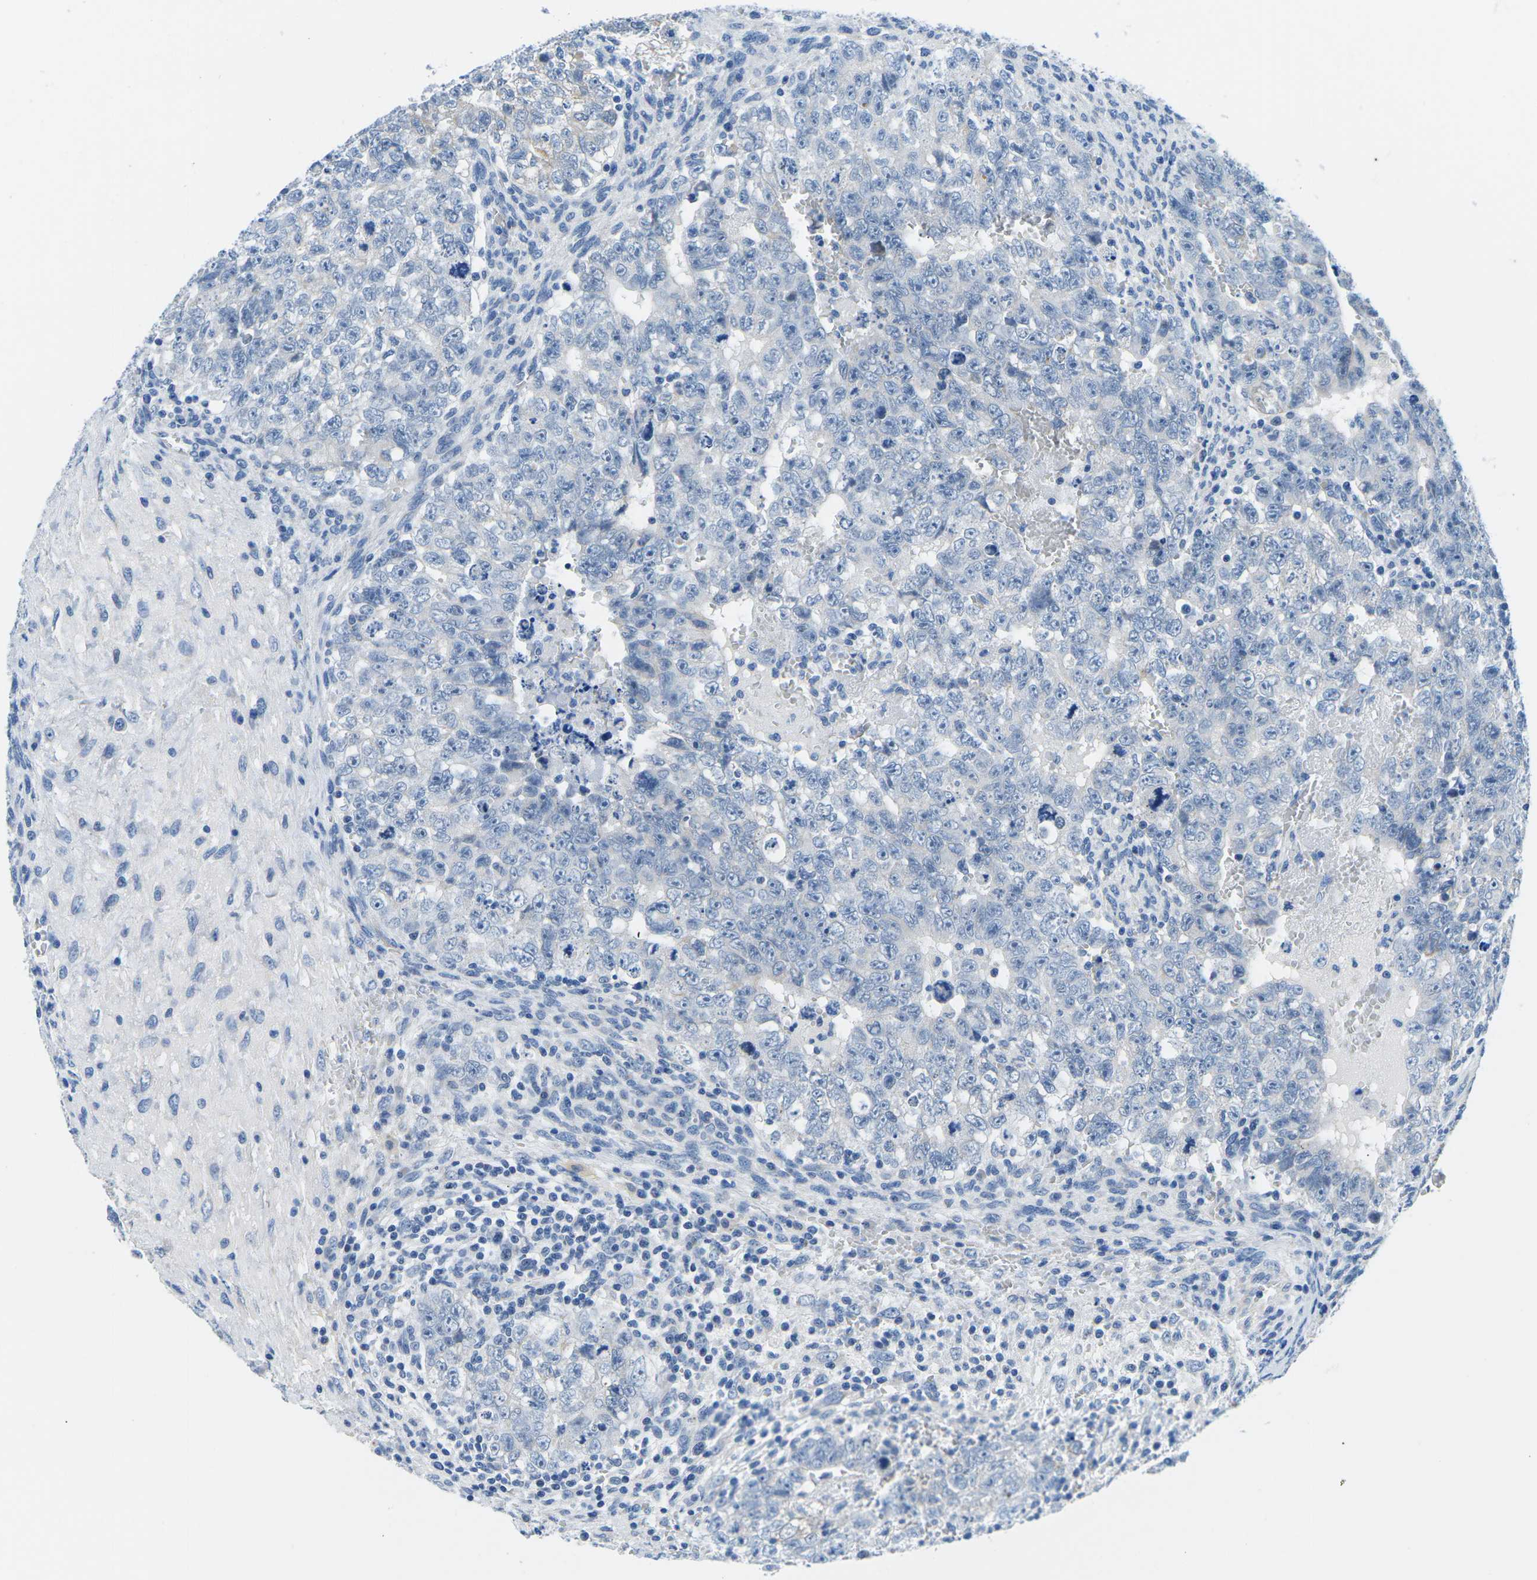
{"staining": {"intensity": "negative", "quantity": "none", "location": "none"}, "tissue": "testis cancer", "cell_type": "Tumor cells", "image_type": "cancer", "snomed": [{"axis": "morphology", "description": "Seminoma, NOS"}, {"axis": "morphology", "description": "Carcinoma, Embryonal, NOS"}, {"axis": "topography", "description": "Testis"}], "caption": "Immunohistochemical staining of testis embryonal carcinoma displays no significant staining in tumor cells.", "gene": "TM6SF1", "patient": {"sex": "male", "age": 38}}